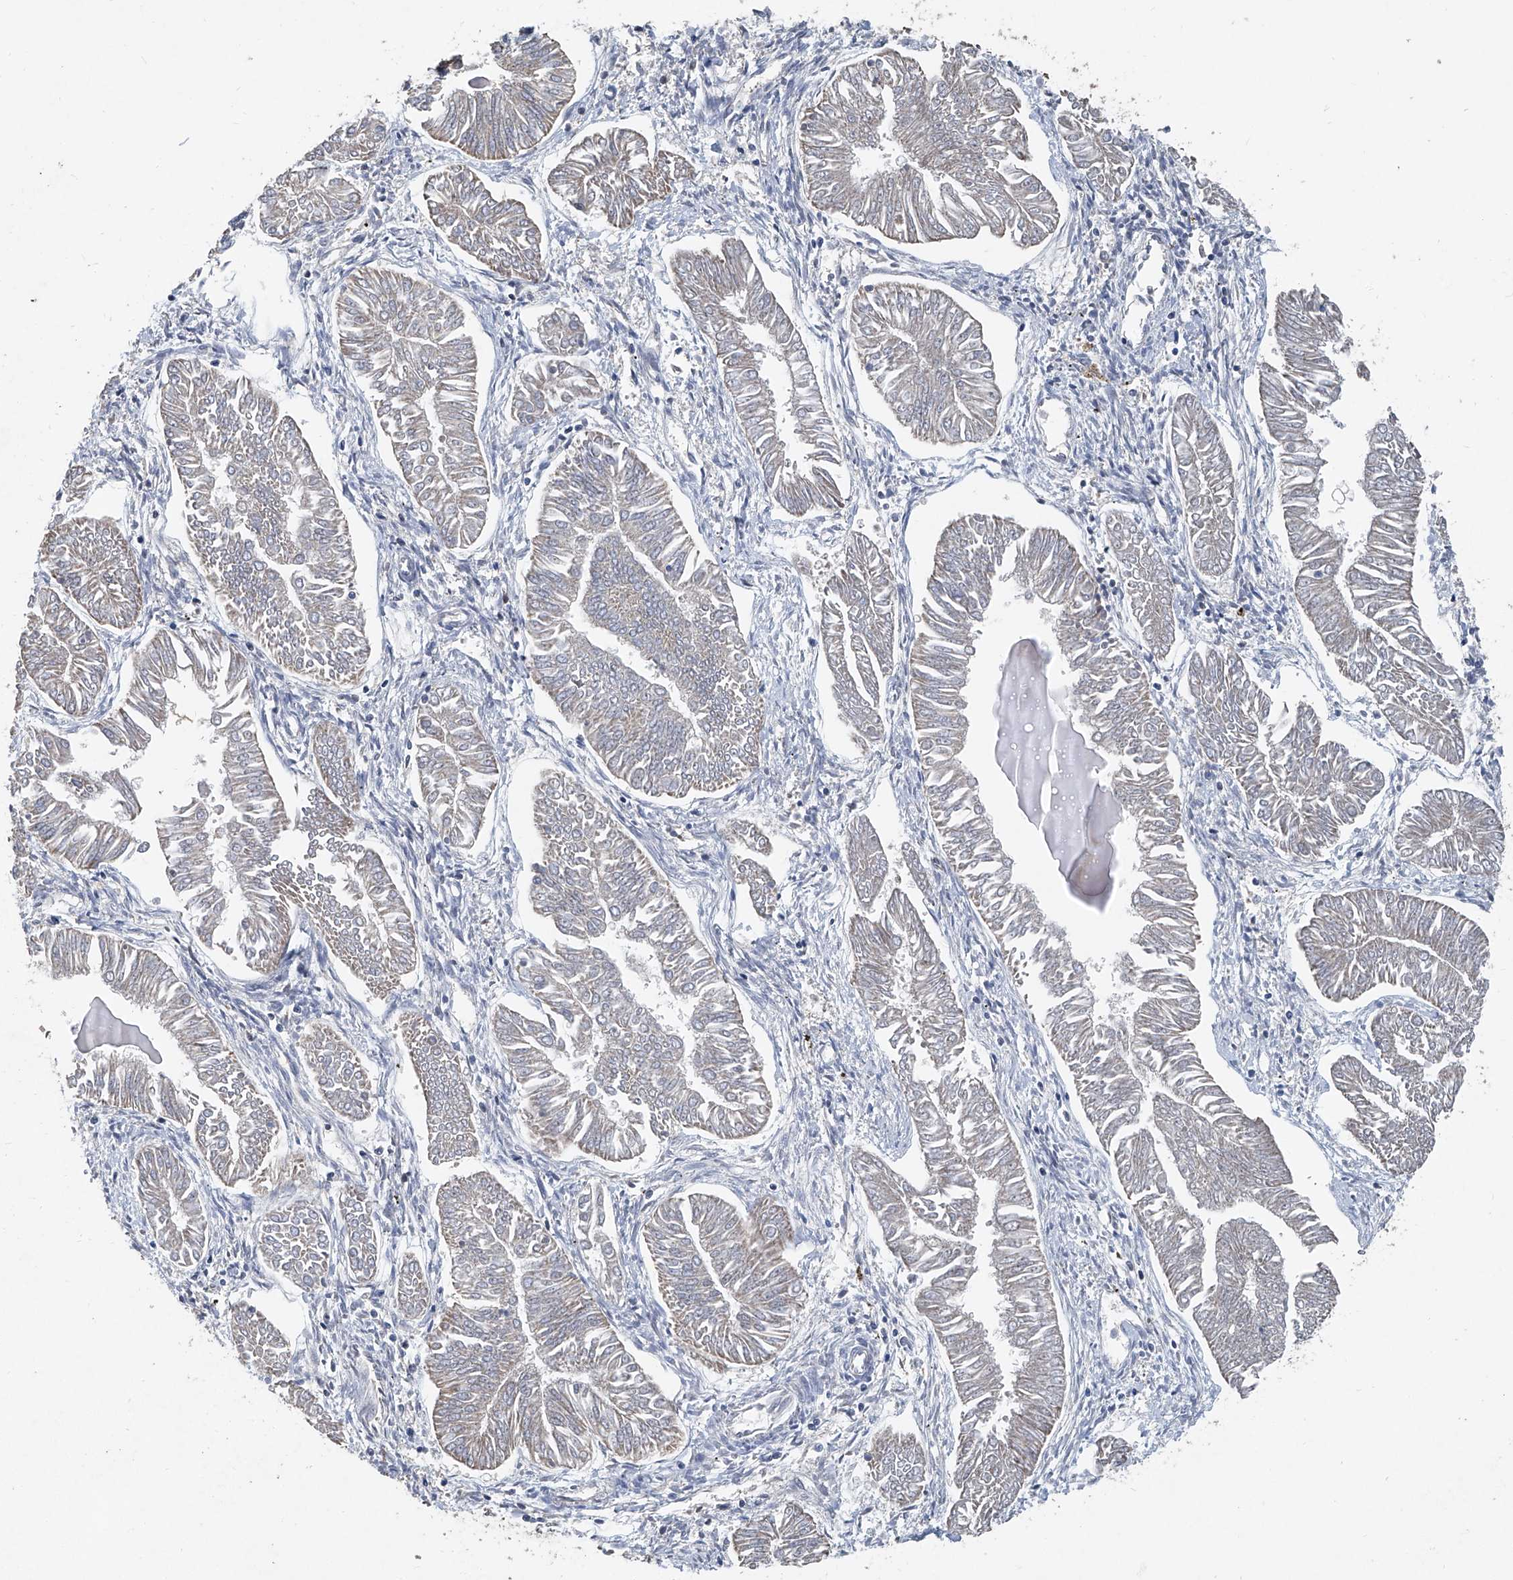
{"staining": {"intensity": "negative", "quantity": "none", "location": "none"}, "tissue": "endometrial cancer", "cell_type": "Tumor cells", "image_type": "cancer", "snomed": [{"axis": "morphology", "description": "Adenocarcinoma, NOS"}, {"axis": "topography", "description": "Endometrium"}], "caption": "The photomicrograph demonstrates no staining of tumor cells in endometrial adenocarcinoma.", "gene": "BCKDHB", "patient": {"sex": "female", "age": 53}}